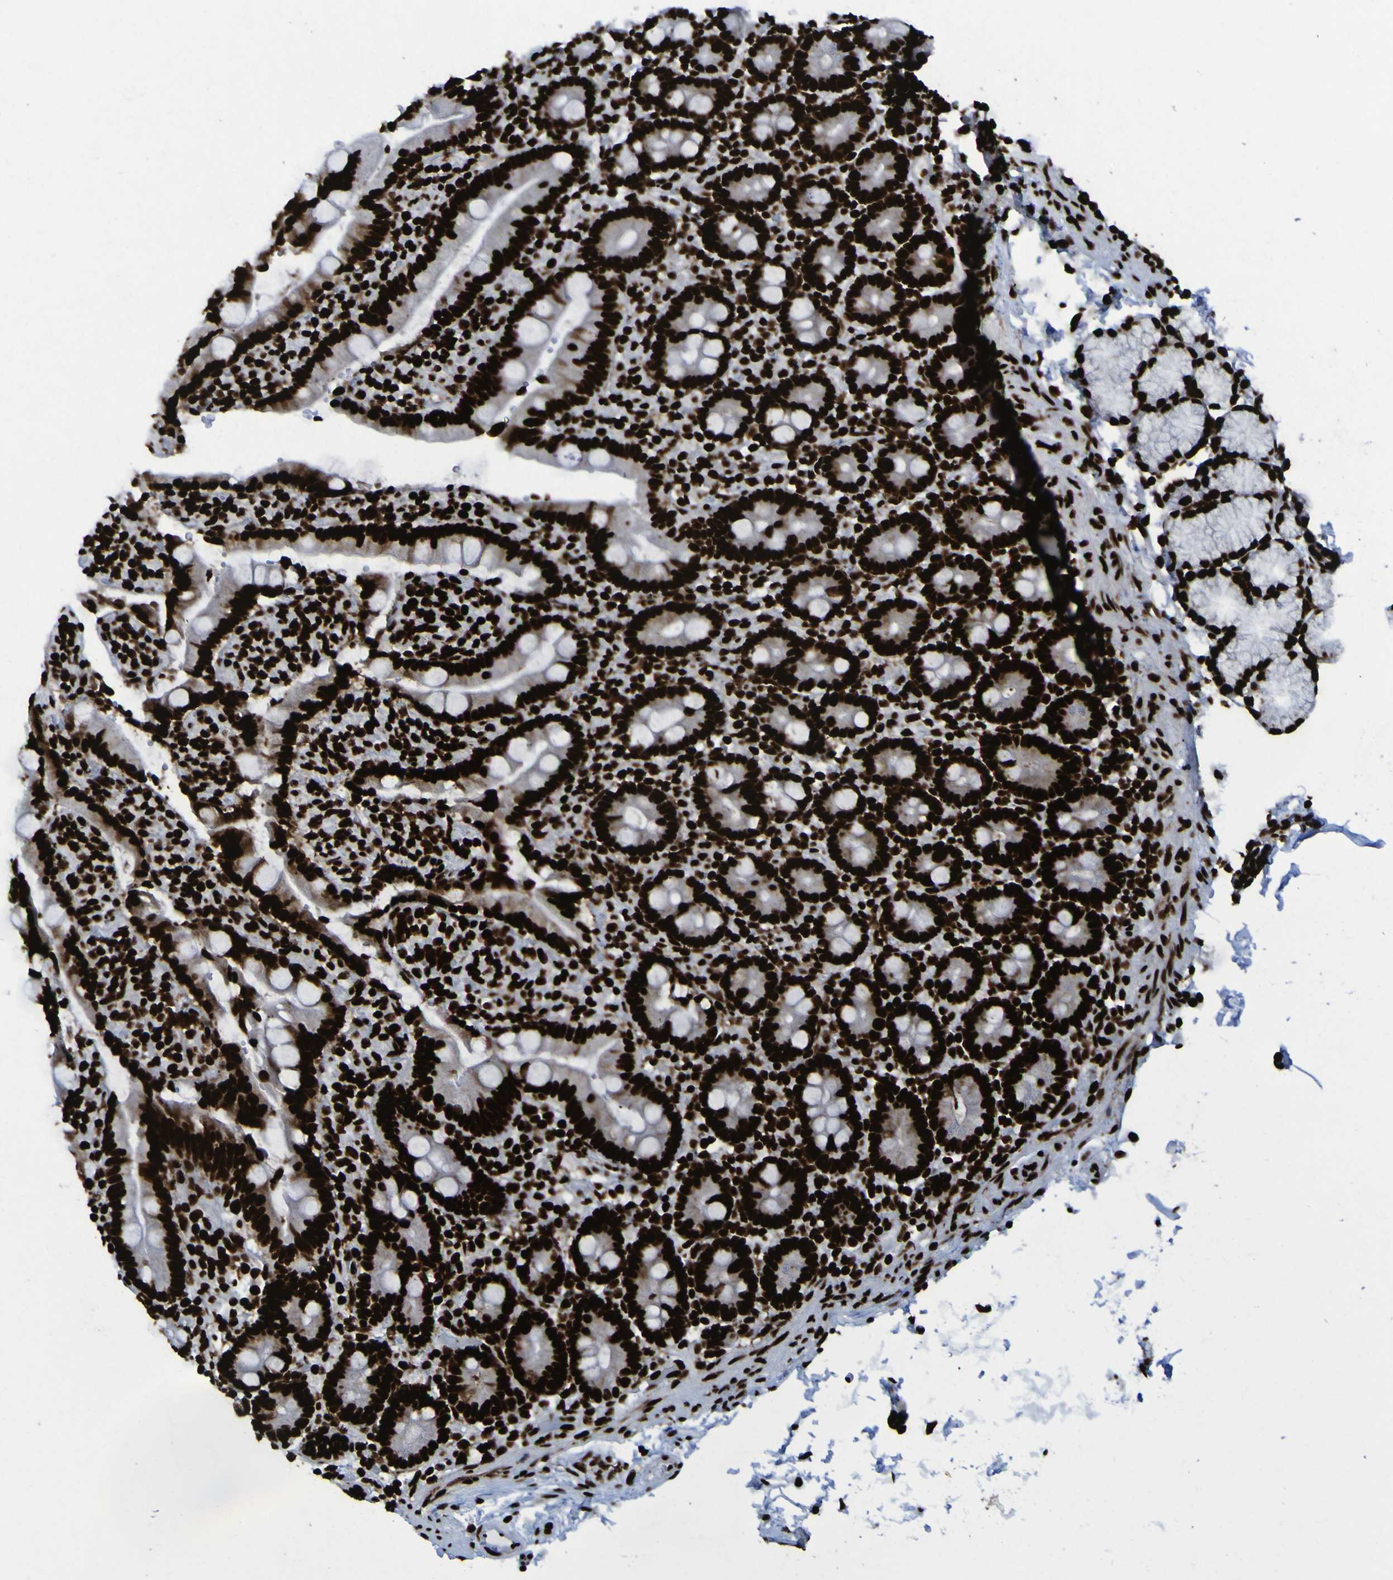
{"staining": {"intensity": "strong", "quantity": ">75%", "location": "nuclear"}, "tissue": "duodenum", "cell_type": "Glandular cells", "image_type": "normal", "snomed": [{"axis": "morphology", "description": "Normal tissue, NOS"}, {"axis": "topography", "description": "Small intestine, NOS"}], "caption": "Immunohistochemical staining of normal human duodenum shows >75% levels of strong nuclear protein staining in about >75% of glandular cells. The staining is performed using DAB (3,3'-diaminobenzidine) brown chromogen to label protein expression. The nuclei are counter-stained blue using hematoxylin.", "gene": "NPM1", "patient": {"sex": "female", "age": 71}}